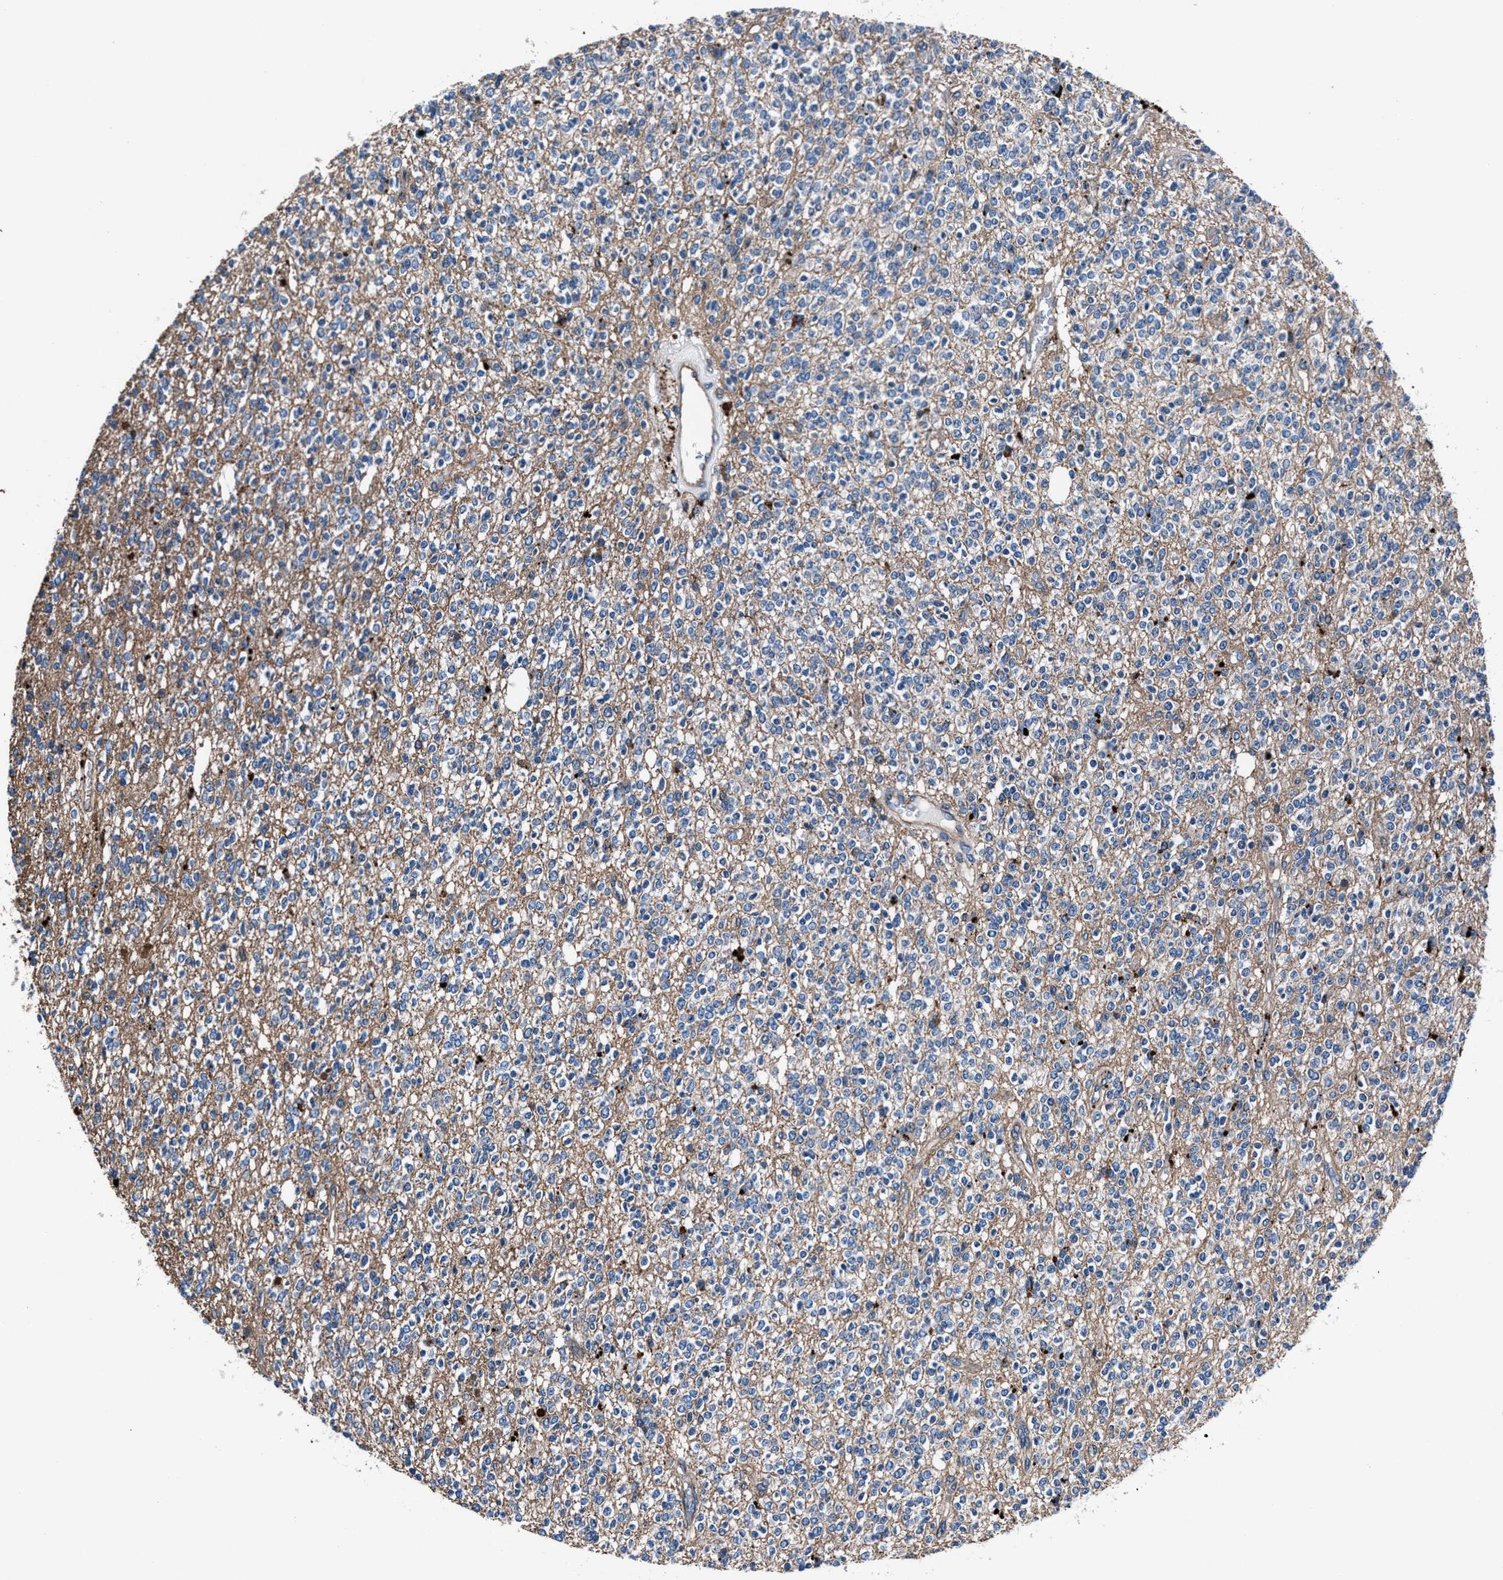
{"staining": {"intensity": "negative", "quantity": "none", "location": "none"}, "tissue": "glioma", "cell_type": "Tumor cells", "image_type": "cancer", "snomed": [{"axis": "morphology", "description": "Glioma, malignant, High grade"}, {"axis": "topography", "description": "Brain"}], "caption": "The photomicrograph shows no staining of tumor cells in glioma. Brightfield microscopy of IHC stained with DAB (brown) and hematoxylin (blue), captured at high magnification.", "gene": "MFSD11", "patient": {"sex": "male", "age": 34}}